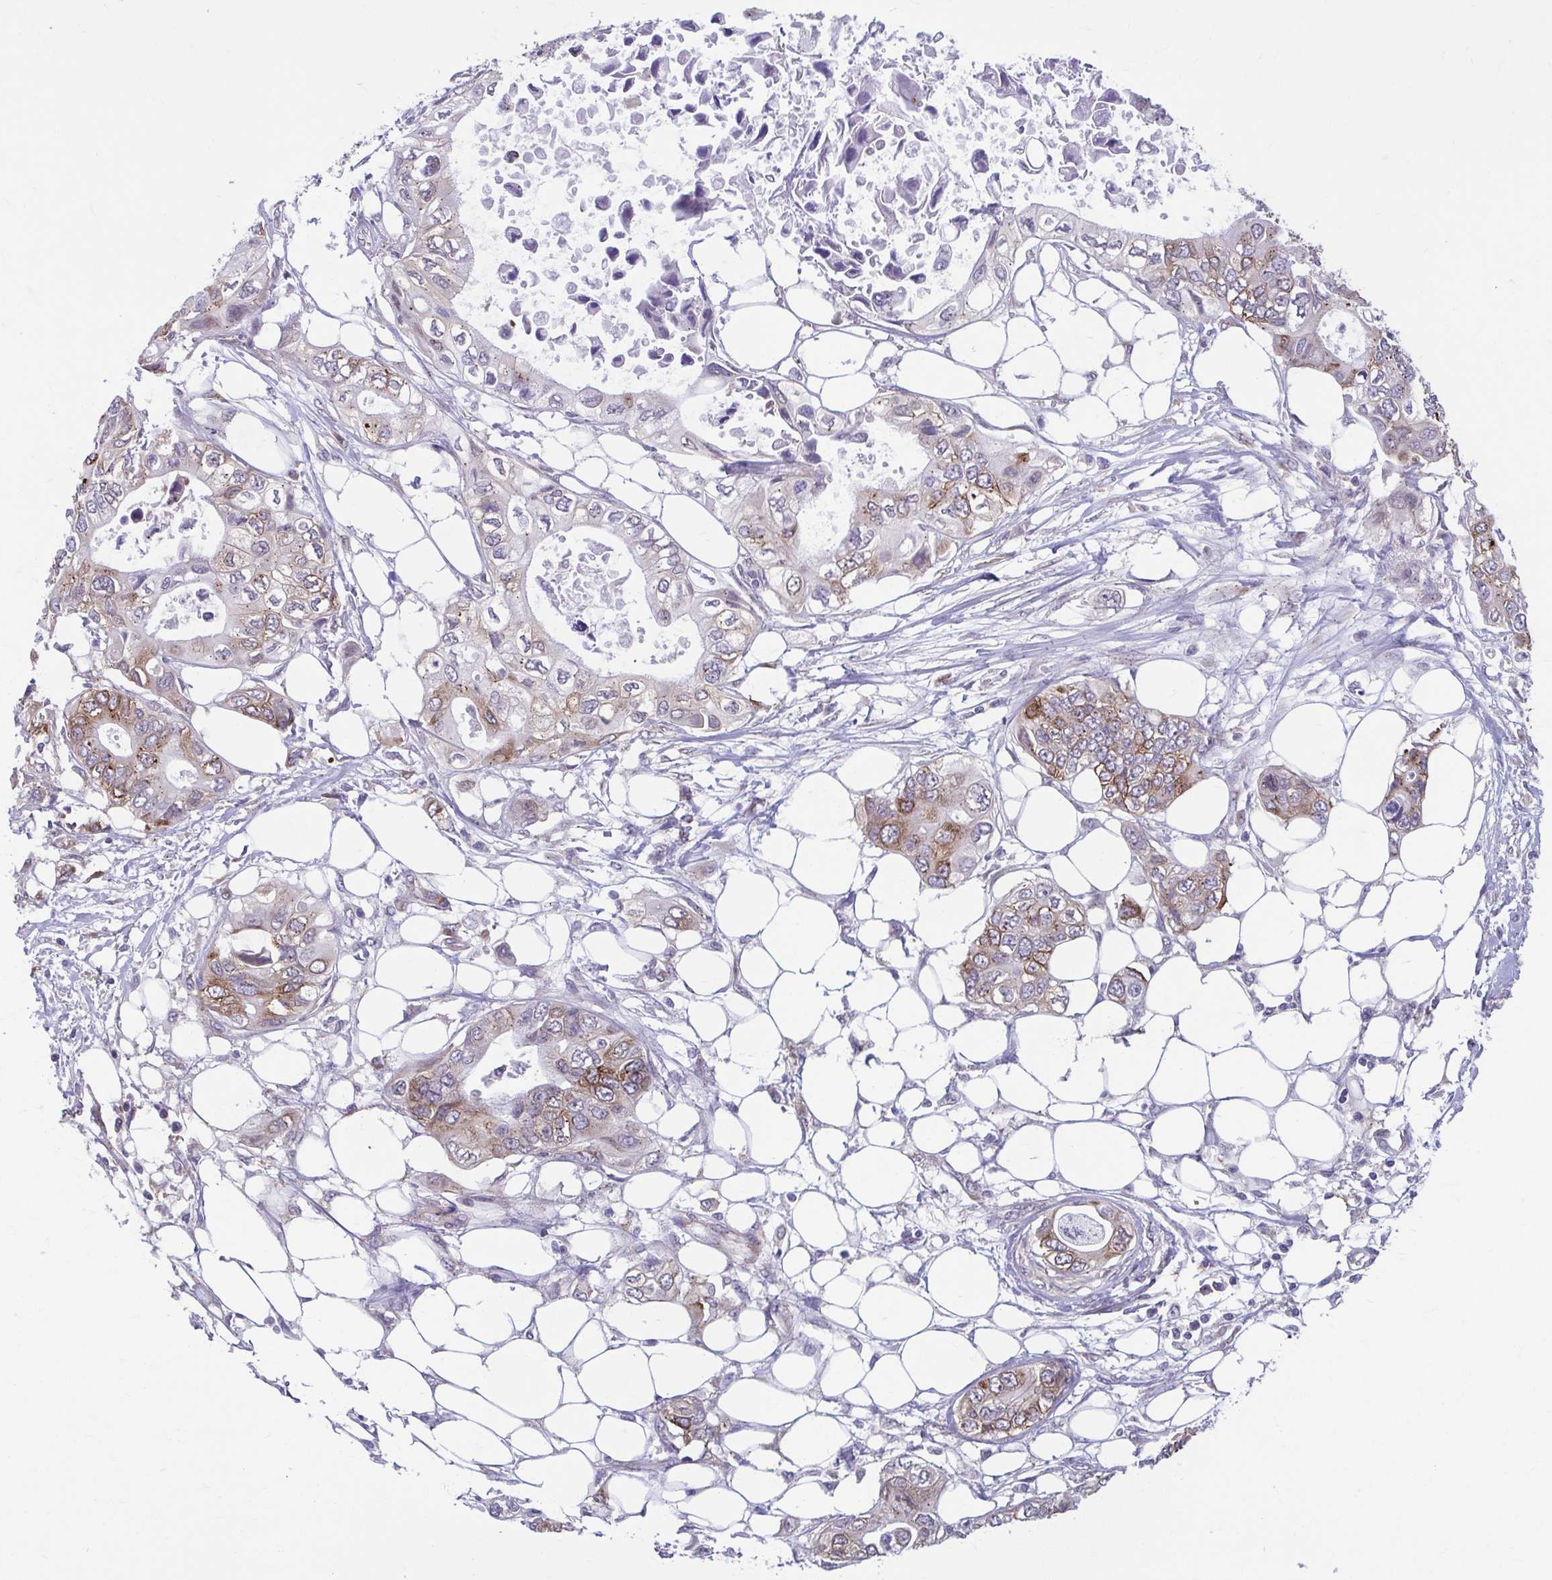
{"staining": {"intensity": "moderate", "quantity": "25%-75%", "location": "cytoplasmic/membranous"}, "tissue": "pancreatic cancer", "cell_type": "Tumor cells", "image_type": "cancer", "snomed": [{"axis": "morphology", "description": "Adenocarcinoma, NOS"}, {"axis": "topography", "description": "Pancreas"}], "caption": "DAB immunohistochemical staining of pancreatic cancer reveals moderate cytoplasmic/membranous protein expression in about 25%-75% of tumor cells.", "gene": "TMEM108", "patient": {"sex": "female", "age": 63}}